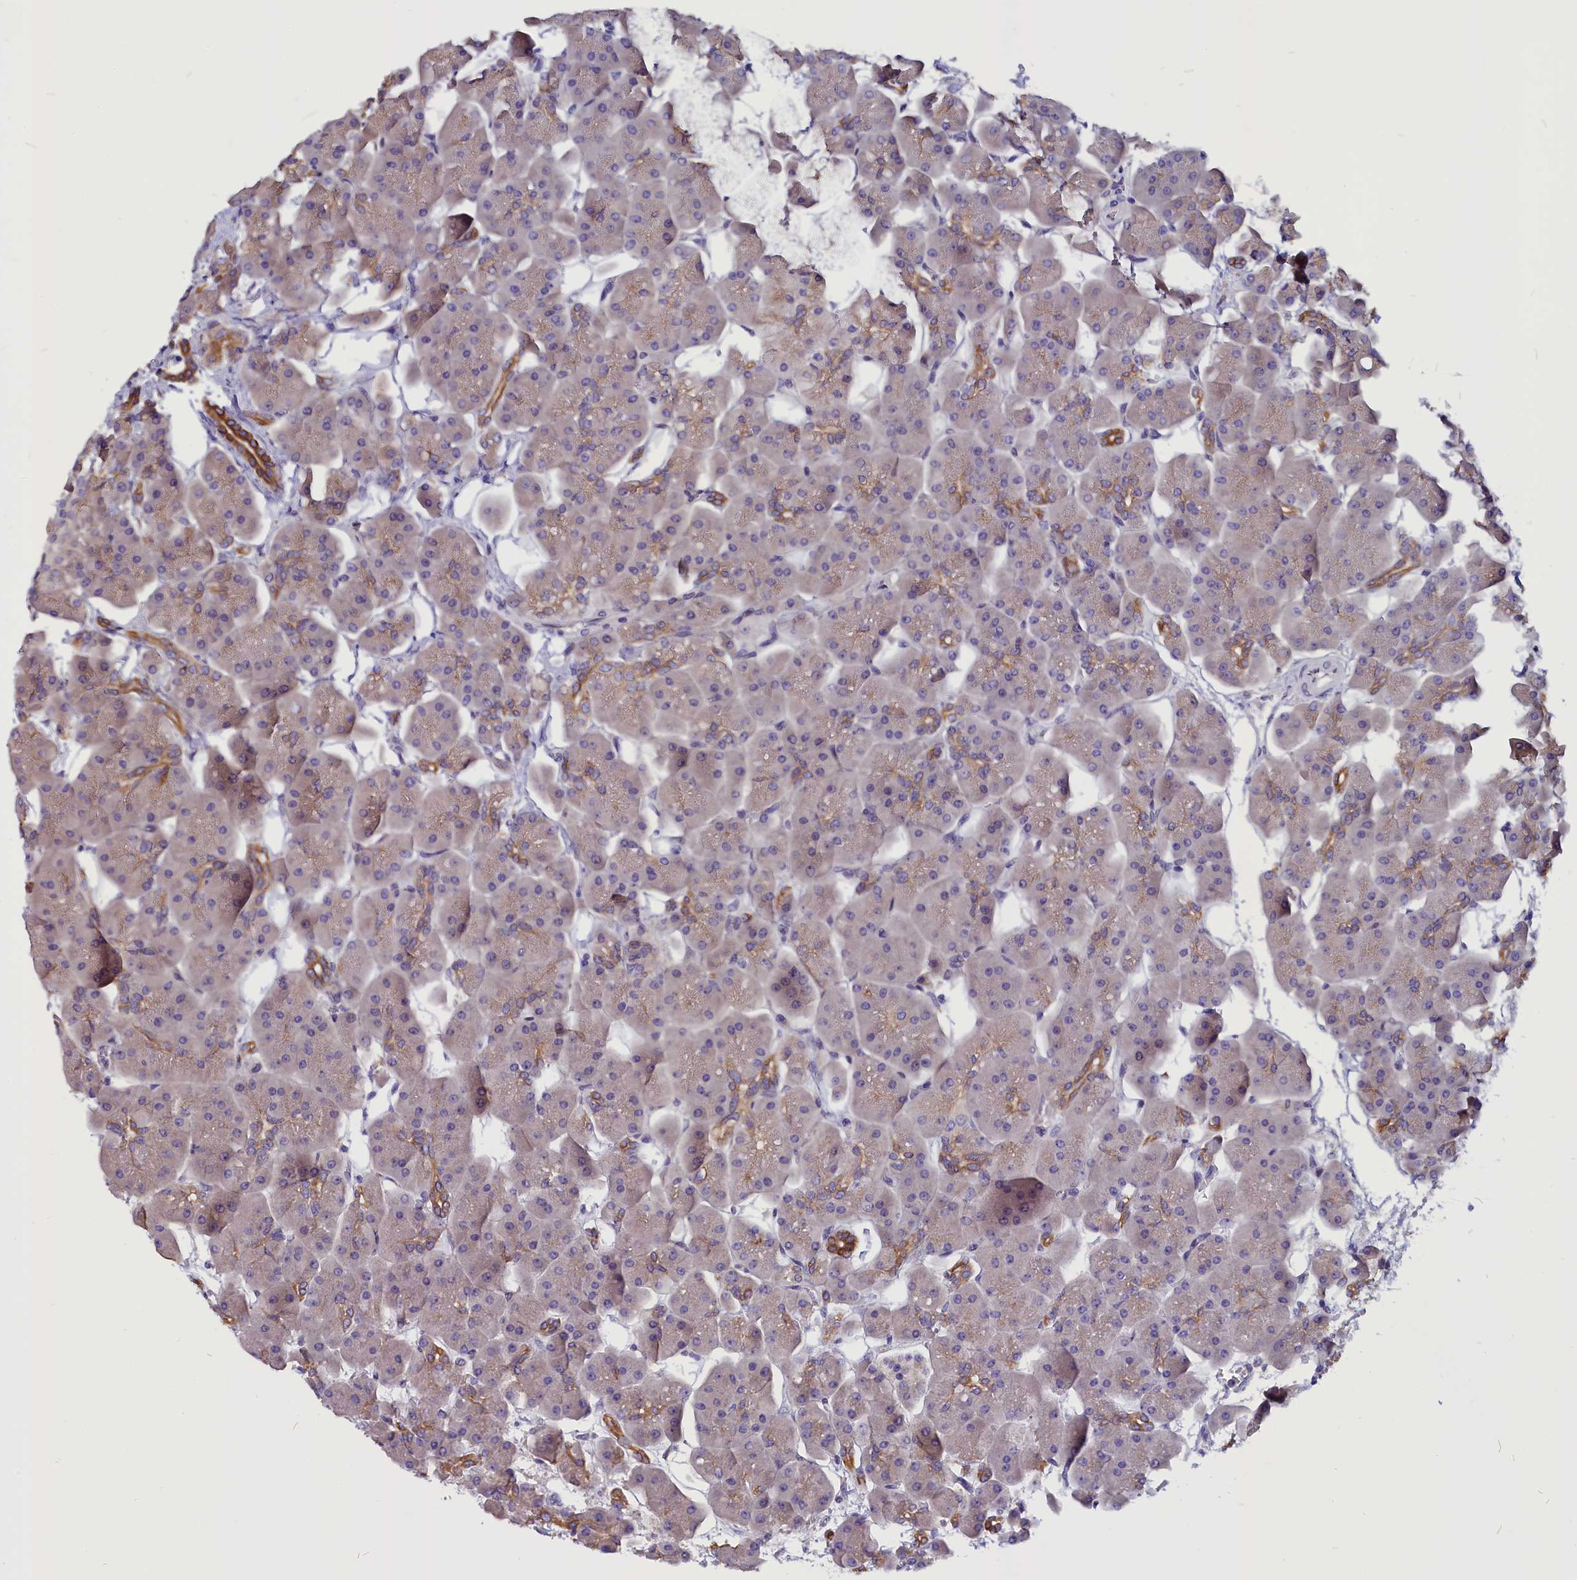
{"staining": {"intensity": "moderate", "quantity": "25%-75%", "location": "cytoplasmic/membranous"}, "tissue": "pancreas", "cell_type": "Exocrine glandular cells", "image_type": "normal", "snomed": [{"axis": "morphology", "description": "Normal tissue, NOS"}, {"axis": "topography", "description": "Pancreas"}], "caption": "A photomicrograph of human pancreas stained for a protein displays moderate cytoplasmic/membranous brown staining in exocrine glandular cells.", "gene": "CEP170", "patient": {"sex": "male", "age": 66}}